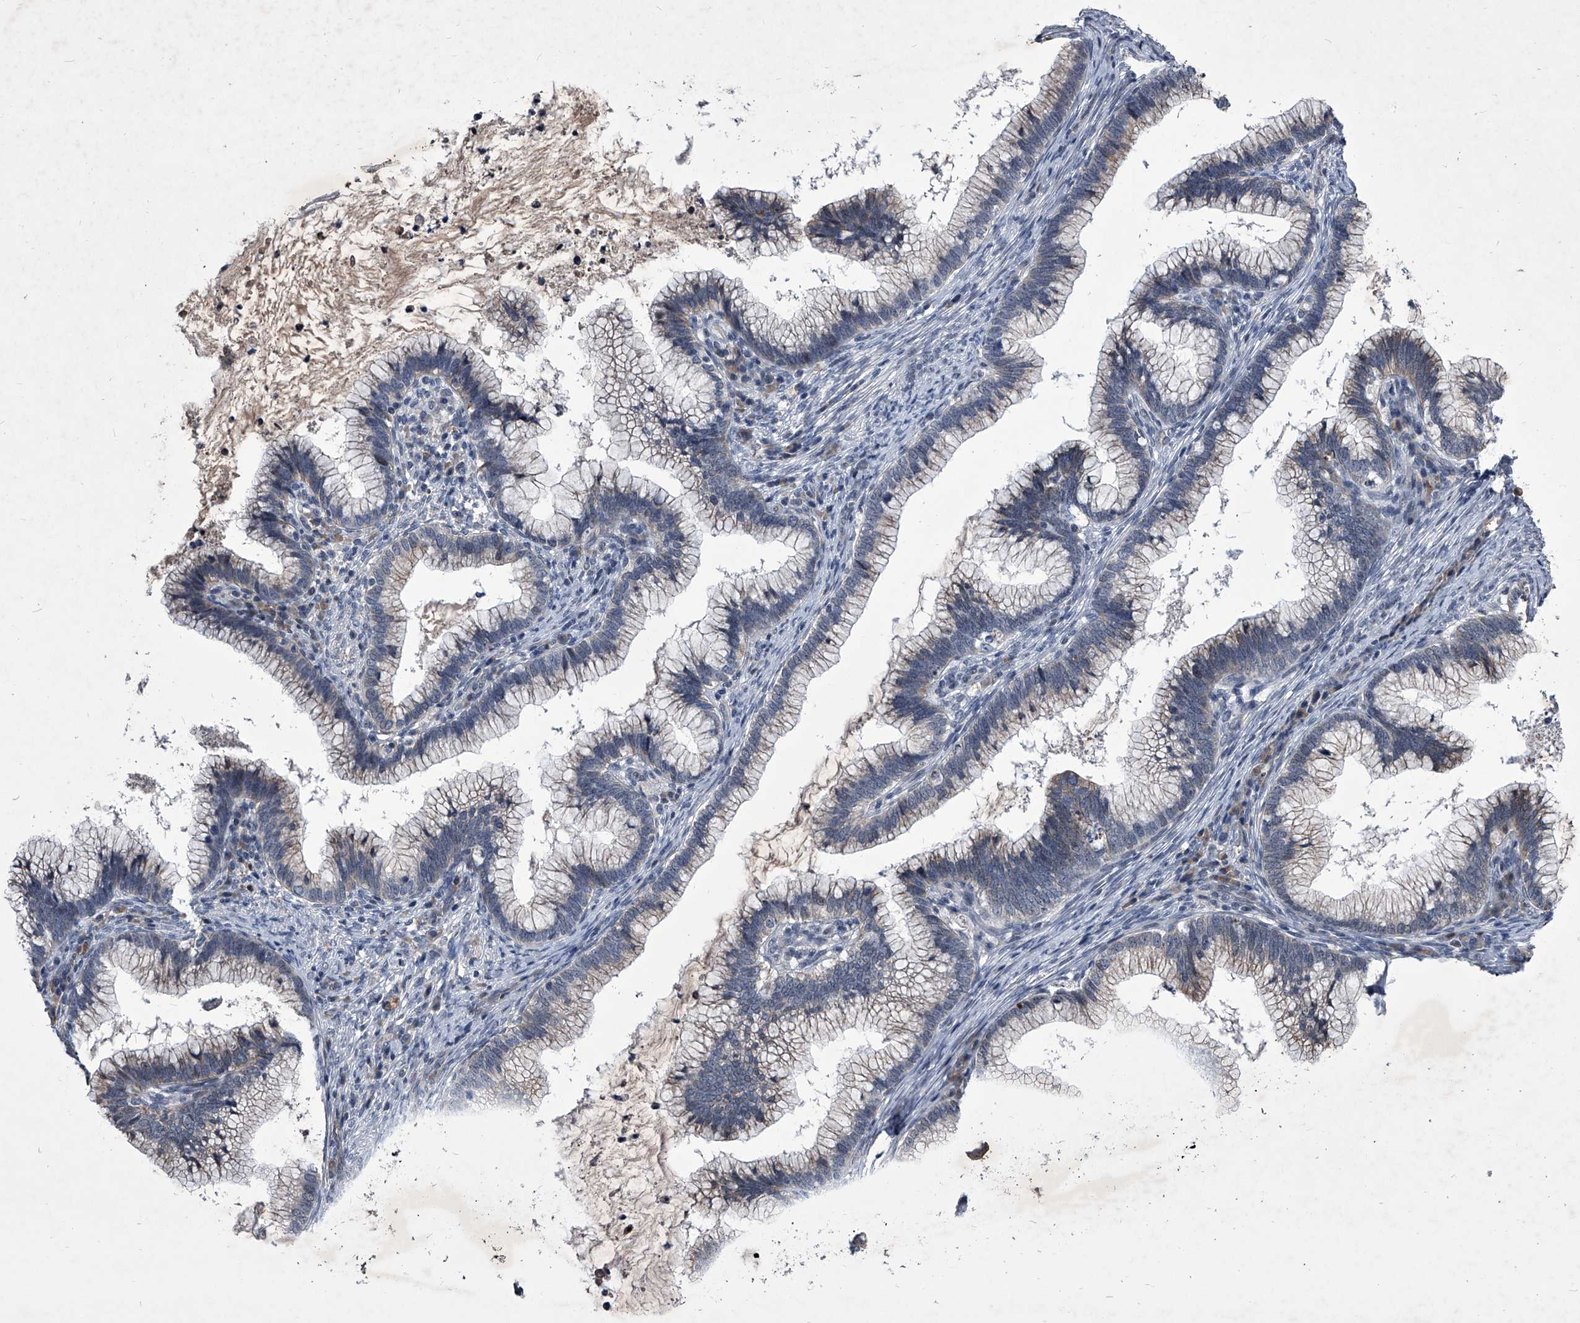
{"staining": {"intensity": "negative", "quantity": "none", "location": "none"}, "tissue": "cervical cancer", "cell_type": "Tumor cells", "image_type": "cancer", "snomed": [{"axis": "morphology", "description": "Adenocarcinoma, NOS"}, {"axis": "topography", "description": "Cervix"}], "caption": "An image of human cervical cancer (adenocarcinoma) is negative for staining in tumor cells.", "gene": "ZNF76", "patient": {"sex": "female", "age": 36}}